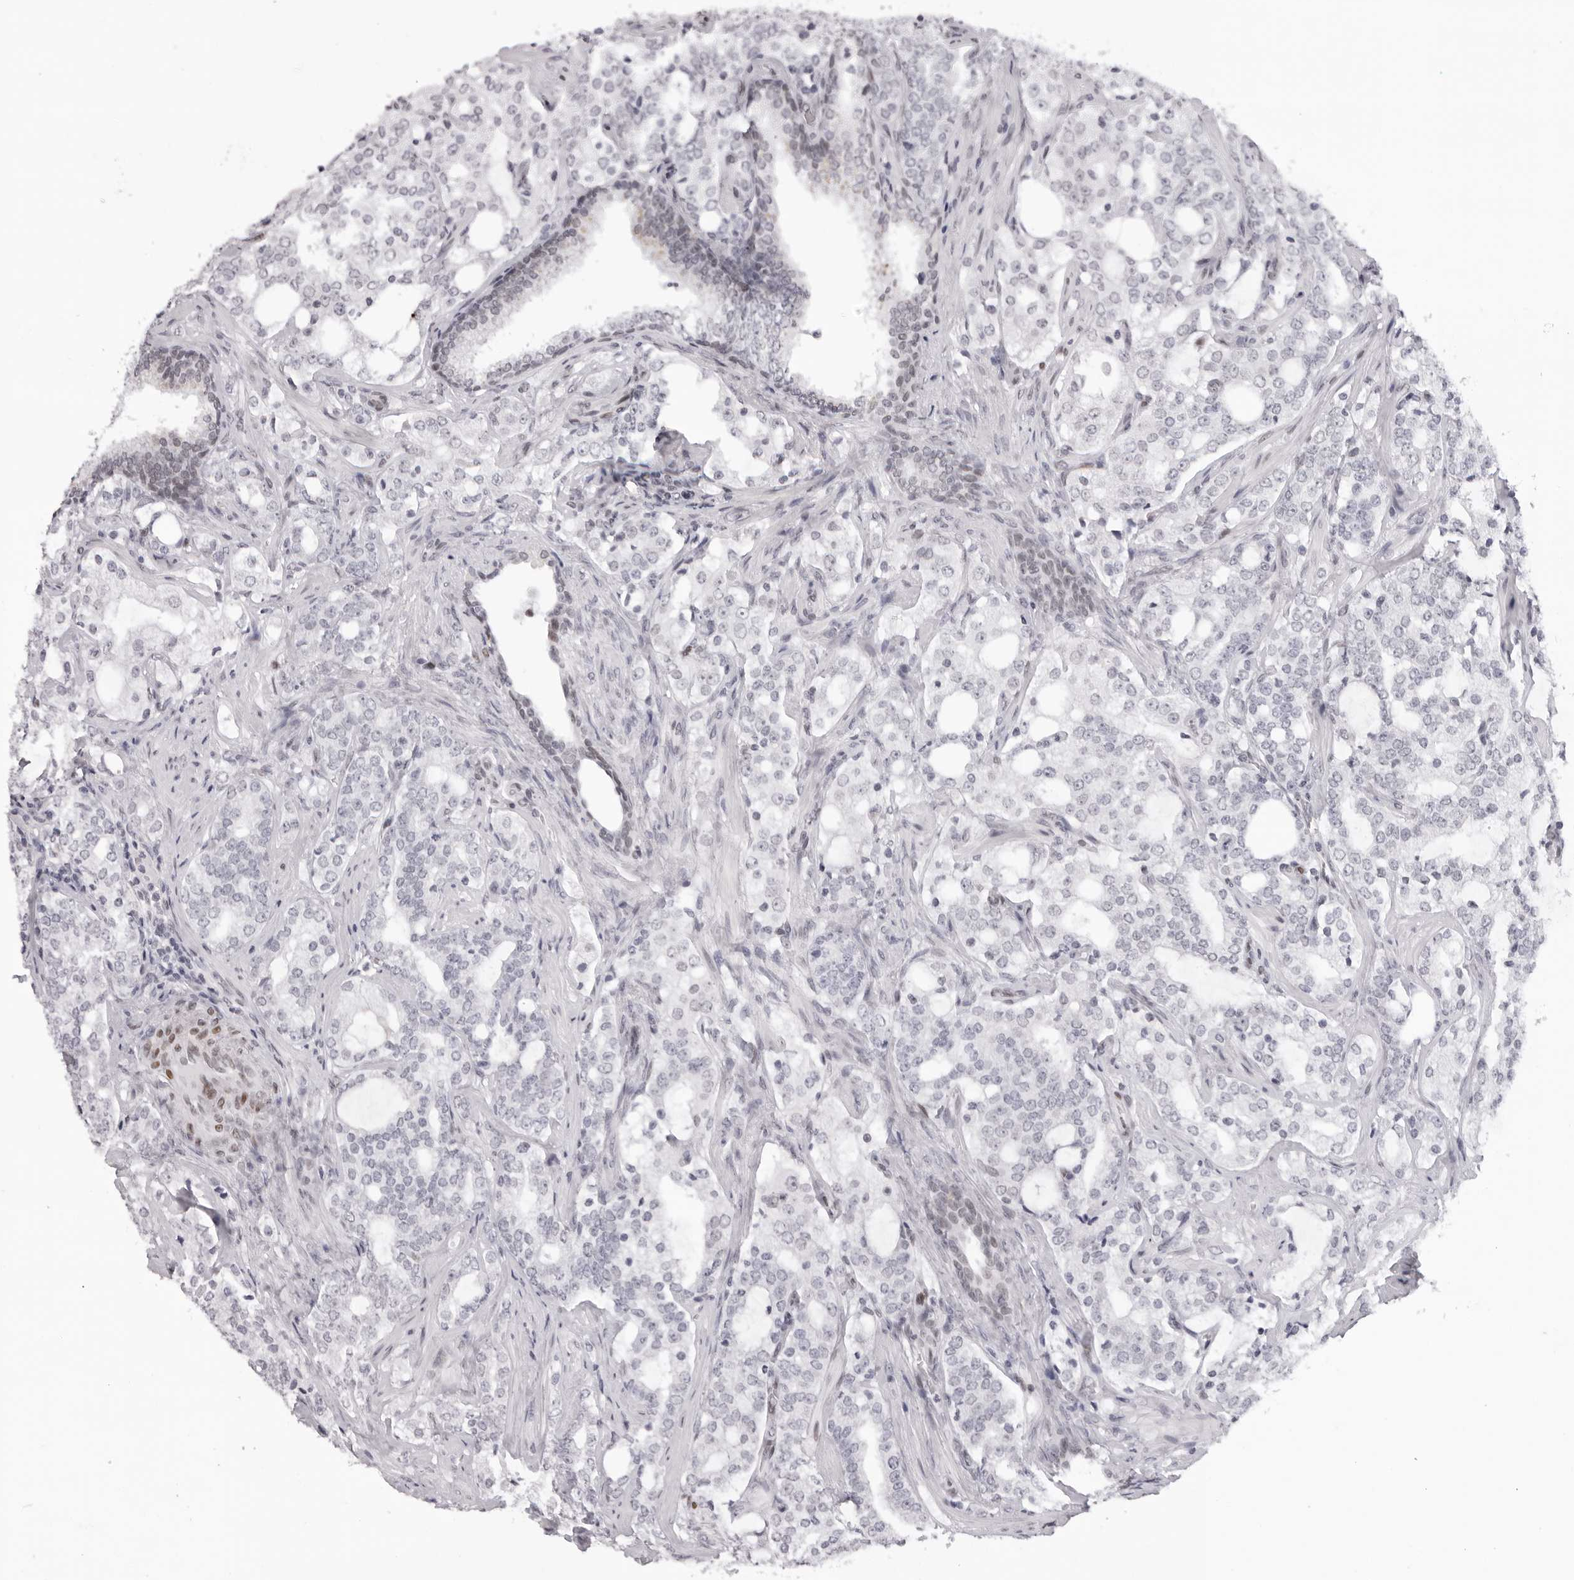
{"staining": {"intensity": "negative", "quantity": "none", "location": "none"}, "tissue": "prostate cancer", "cell_type": "Tumor cells", "image_type": "cancer", "snomed": [{"axis": "morphology", "description": "Adenocarcinoma, High grade"}, {"axis": "topography", "description": "Prostate"}], "caption": "Immunohistochemical staining of human prostate high-grade adenocarcinoma exhibits no significant staining in tumor cells.", "gene": "MAFK", "patient": {"sex": "male", "age": 64}}